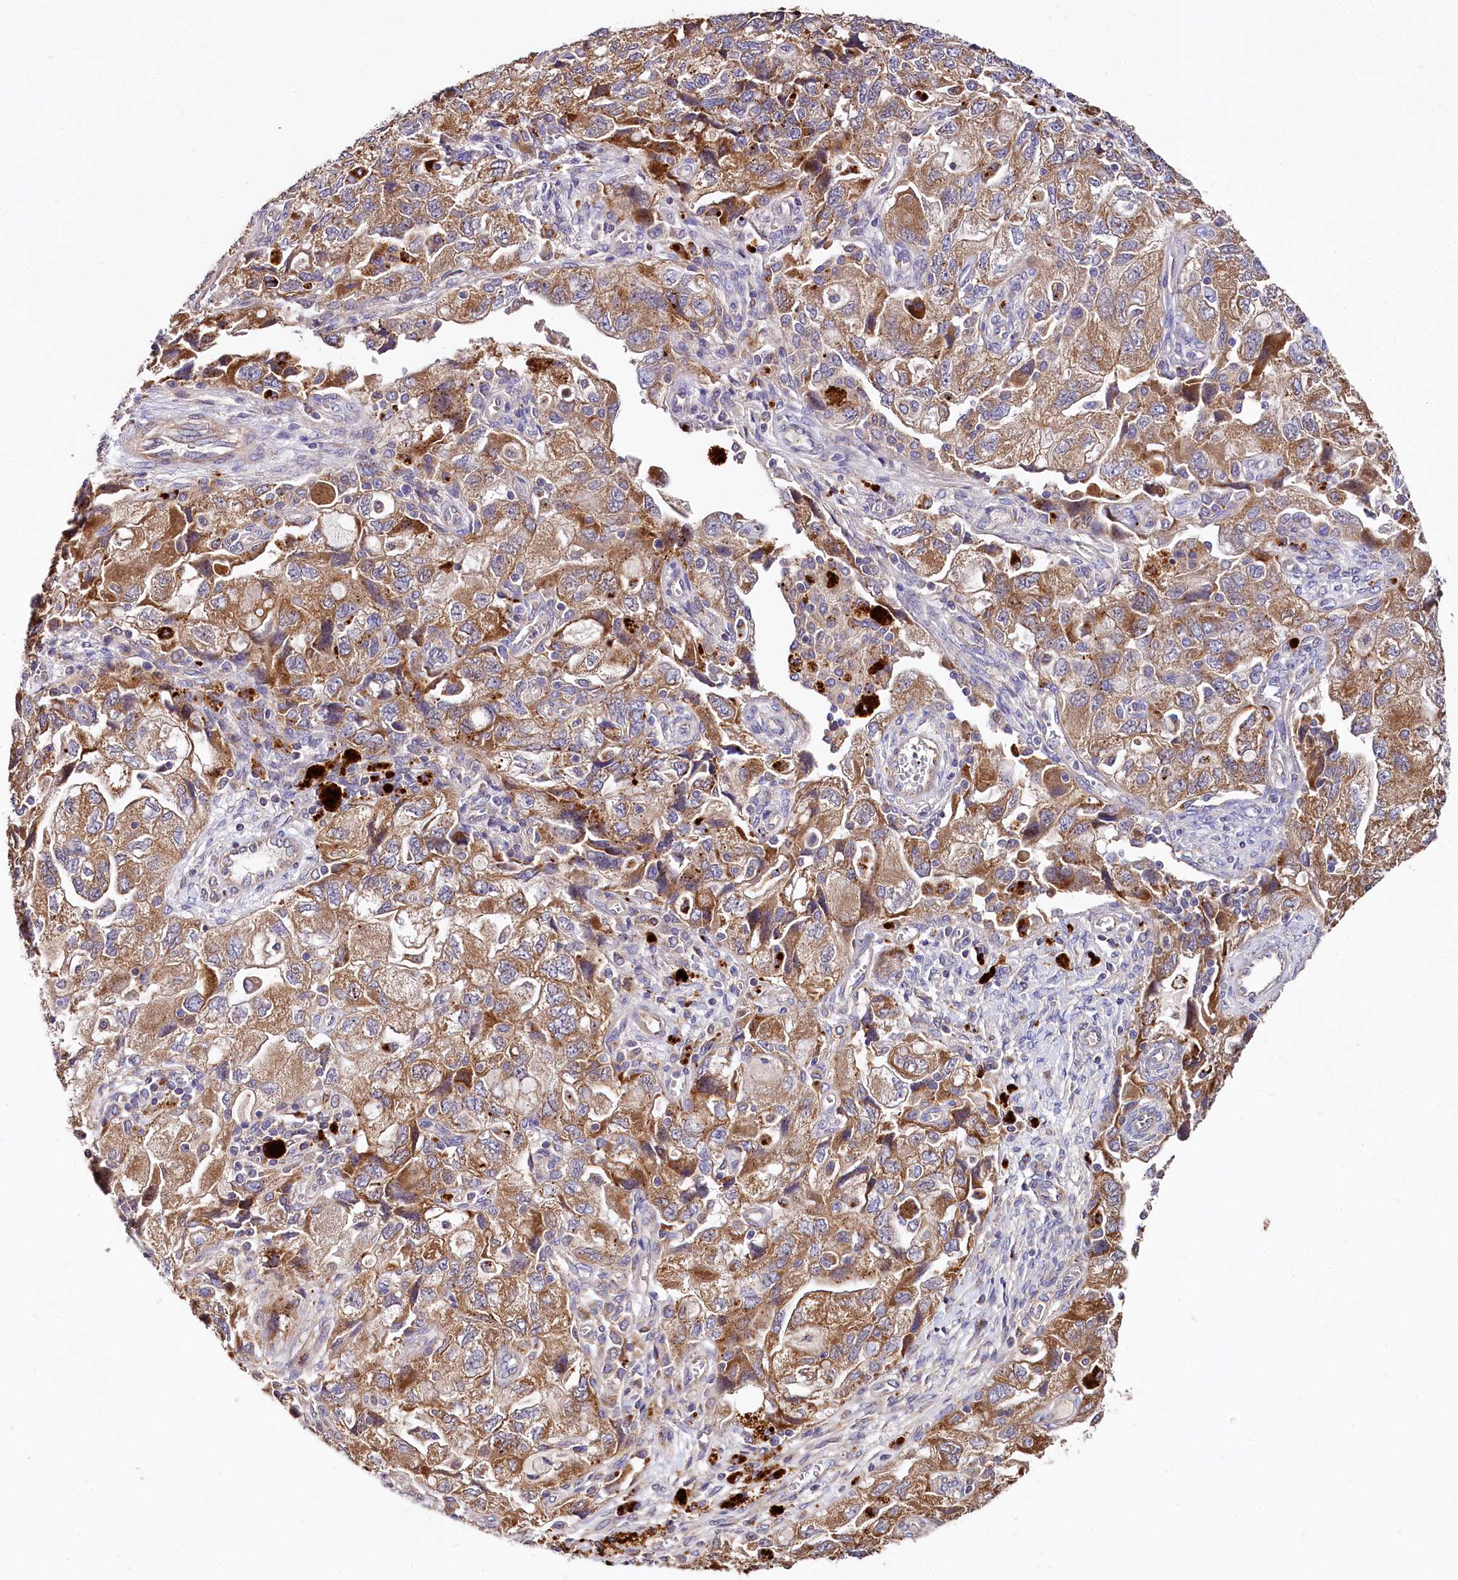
{"staining": {"intensity": "moderate", "quantity": ">75%", "location": "cytoplasmic/membranous"}, "tissue": "ovarian cancer", "cell_type": "Tumor cells", "image_type": "cancer", "snomed": [{"axis": "morphology", "description": "Carcinoma, NOS"}, {"axis": "morphology", "description": "Cystadenocarcinoma, serous, NOS"}, {"axis": "topography", "description": "Ovary"}], "caption": "Immunohistochemical staining of ovarian serous cystadenocarcinoma demonstrates medium levels of moderate cytoplasmic/membranous expression in approximately >75% of tumor cells.", "gene": "SPRYD3", "patient": {"sex": "female", "age": 69}}